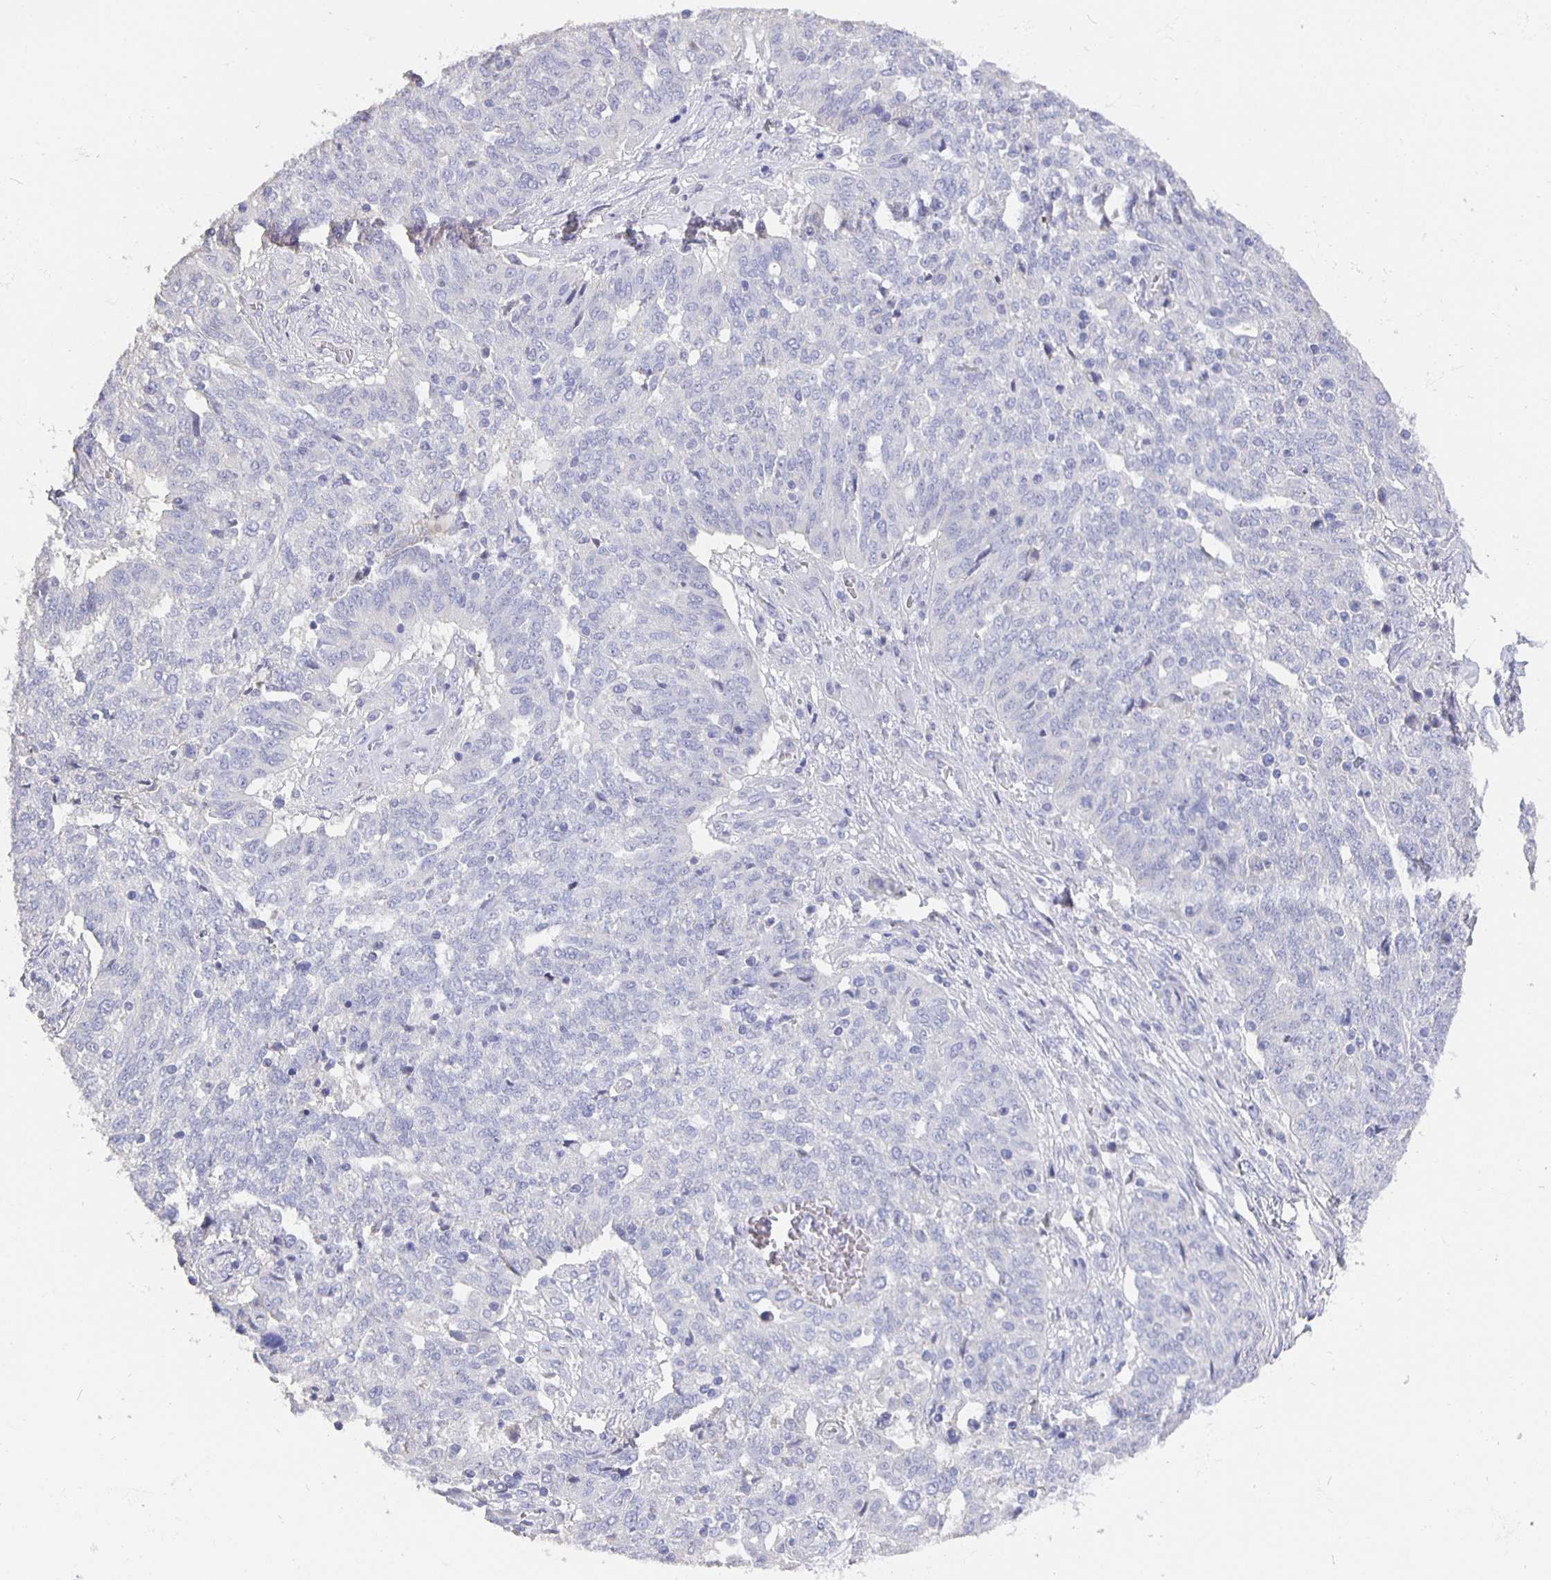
{"staining": {"intensity": "negative", "quantity": "none", "location": "none"}, "tissue": "ovarian cancer", "cell_type": "Tumor cells", "image_type": "cancer", "snomed": [{"axis": "morphology", "description": "Cystadenocarcinoma, serous, NOS"}, {"axis": "topography", "description": "Ovary"}], "caption": "This is an immunohistochemistry image of ovarian serous cystadenocarcinoma. There is no positivity in tumor cells.", "gene": "CFAP74", "patient": {"sex": "female", "age": 67}}